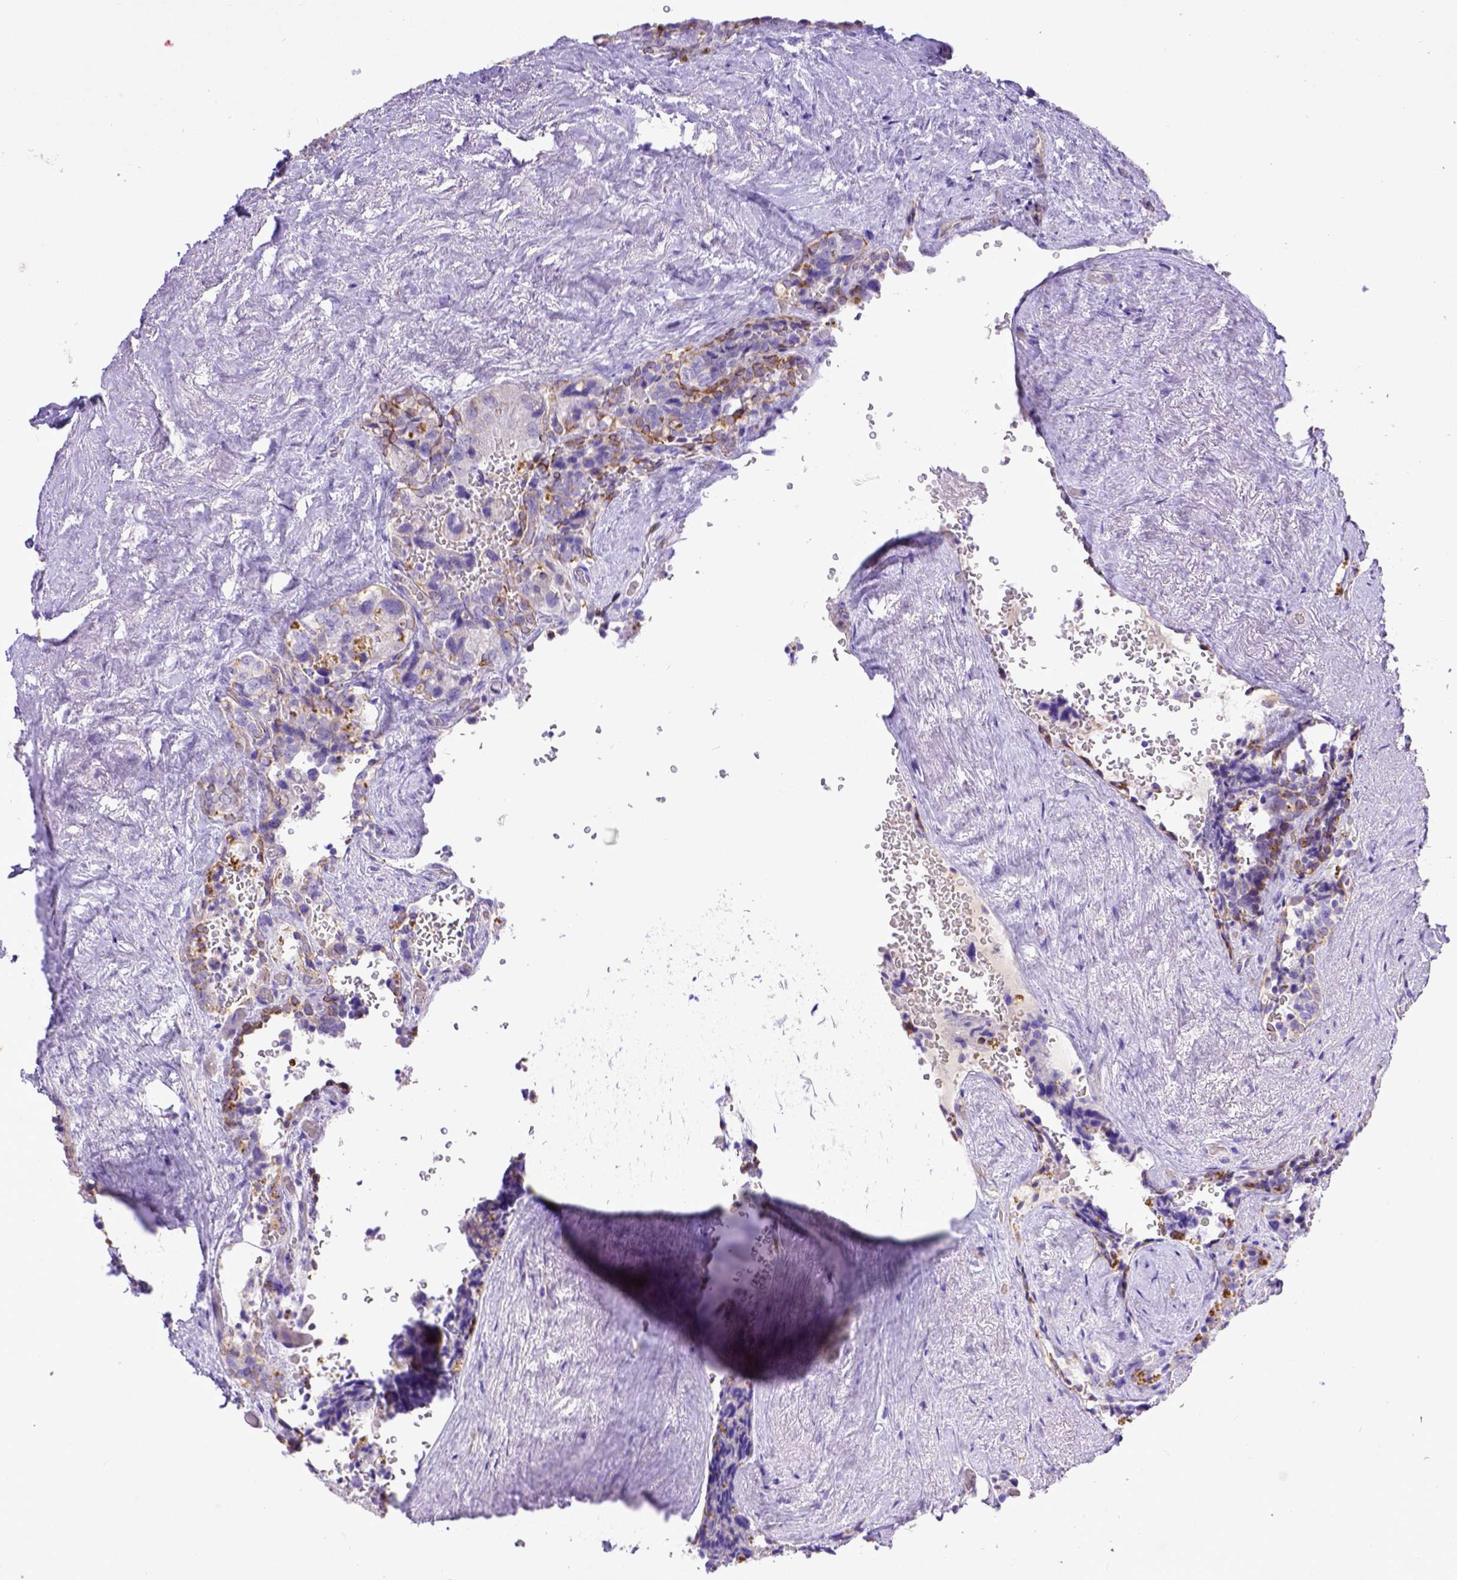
{"staining": {"intensity": "negative", "quantity": "none", "location": "none"}, "tissue": "seminal vesicle", "cell_type": "Glandular cells", "image_type": "normal", "snomed": [{"axis": "morphology", "description": "Normal tissue, NOS"}, {"axis": "topography", "description": "Seminal veicle"}], "caption": "IHC of unremarkable seminal vesicle displays no staining in glandular cells.", "gene": "LRRC18", "patient": {"sex": "male", "age": 69}}